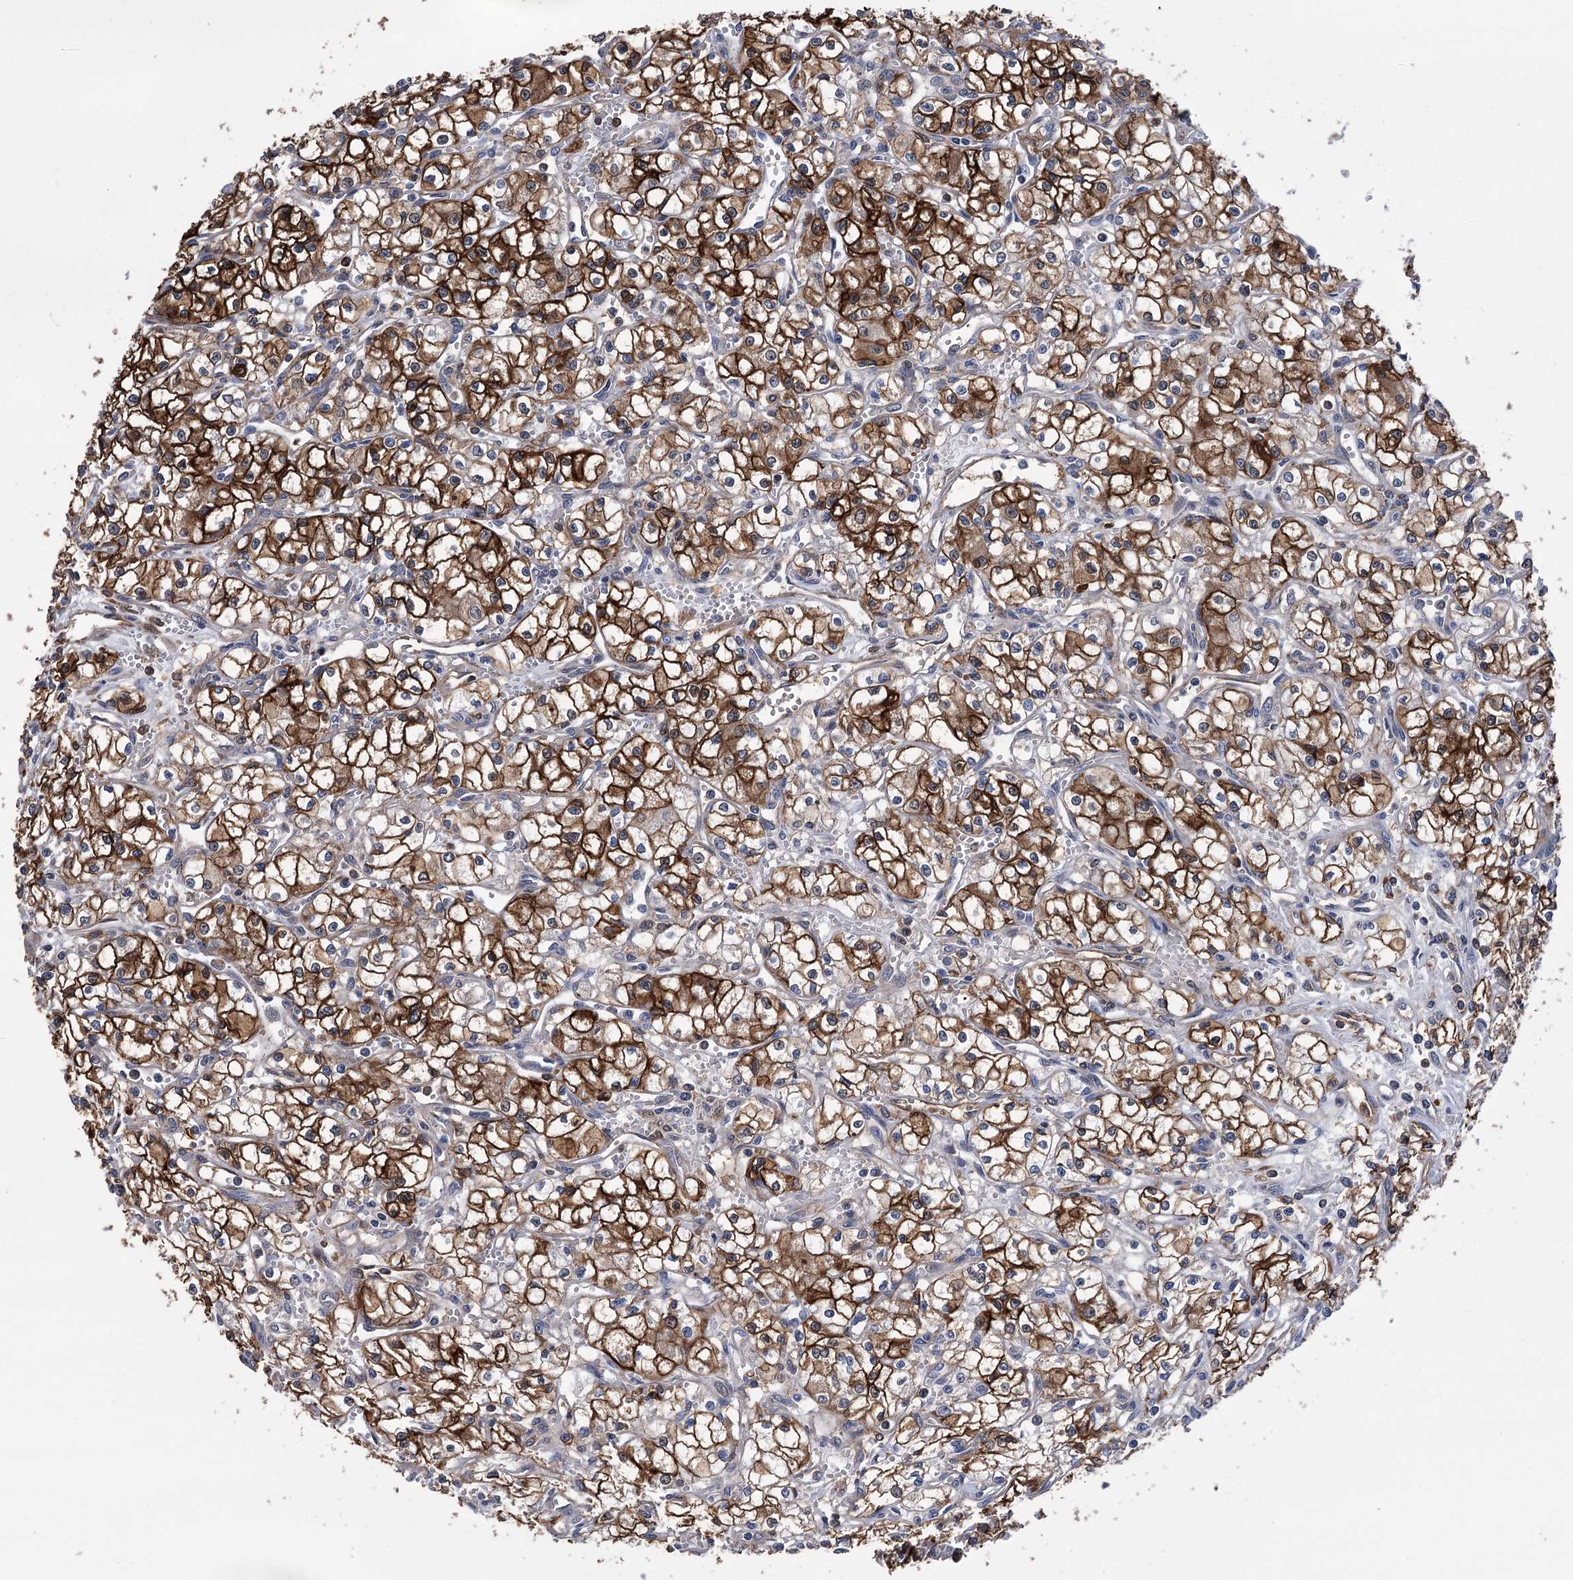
{"staining": {"intensity": "strong", "quantity": ">75%", "location": "cytoplasmic/membranous"}, "tissue": "renal cancer", "cell_type": "Tumor cells", "image_type": "cancer", "snomed": [{"axis": "morphology", "description": "Adenocarcinoma, NOS"}, {"axis": "topography", "description": "Kidney"}], "caption": "Brown immunohistochemical staining in human adenocarcinoma (renal) displays strong cytoplasmic/membranous expression in about >75% of tumor cells.", "gene": "DPP3", "patient": {"sex": "male", "age": 59}}